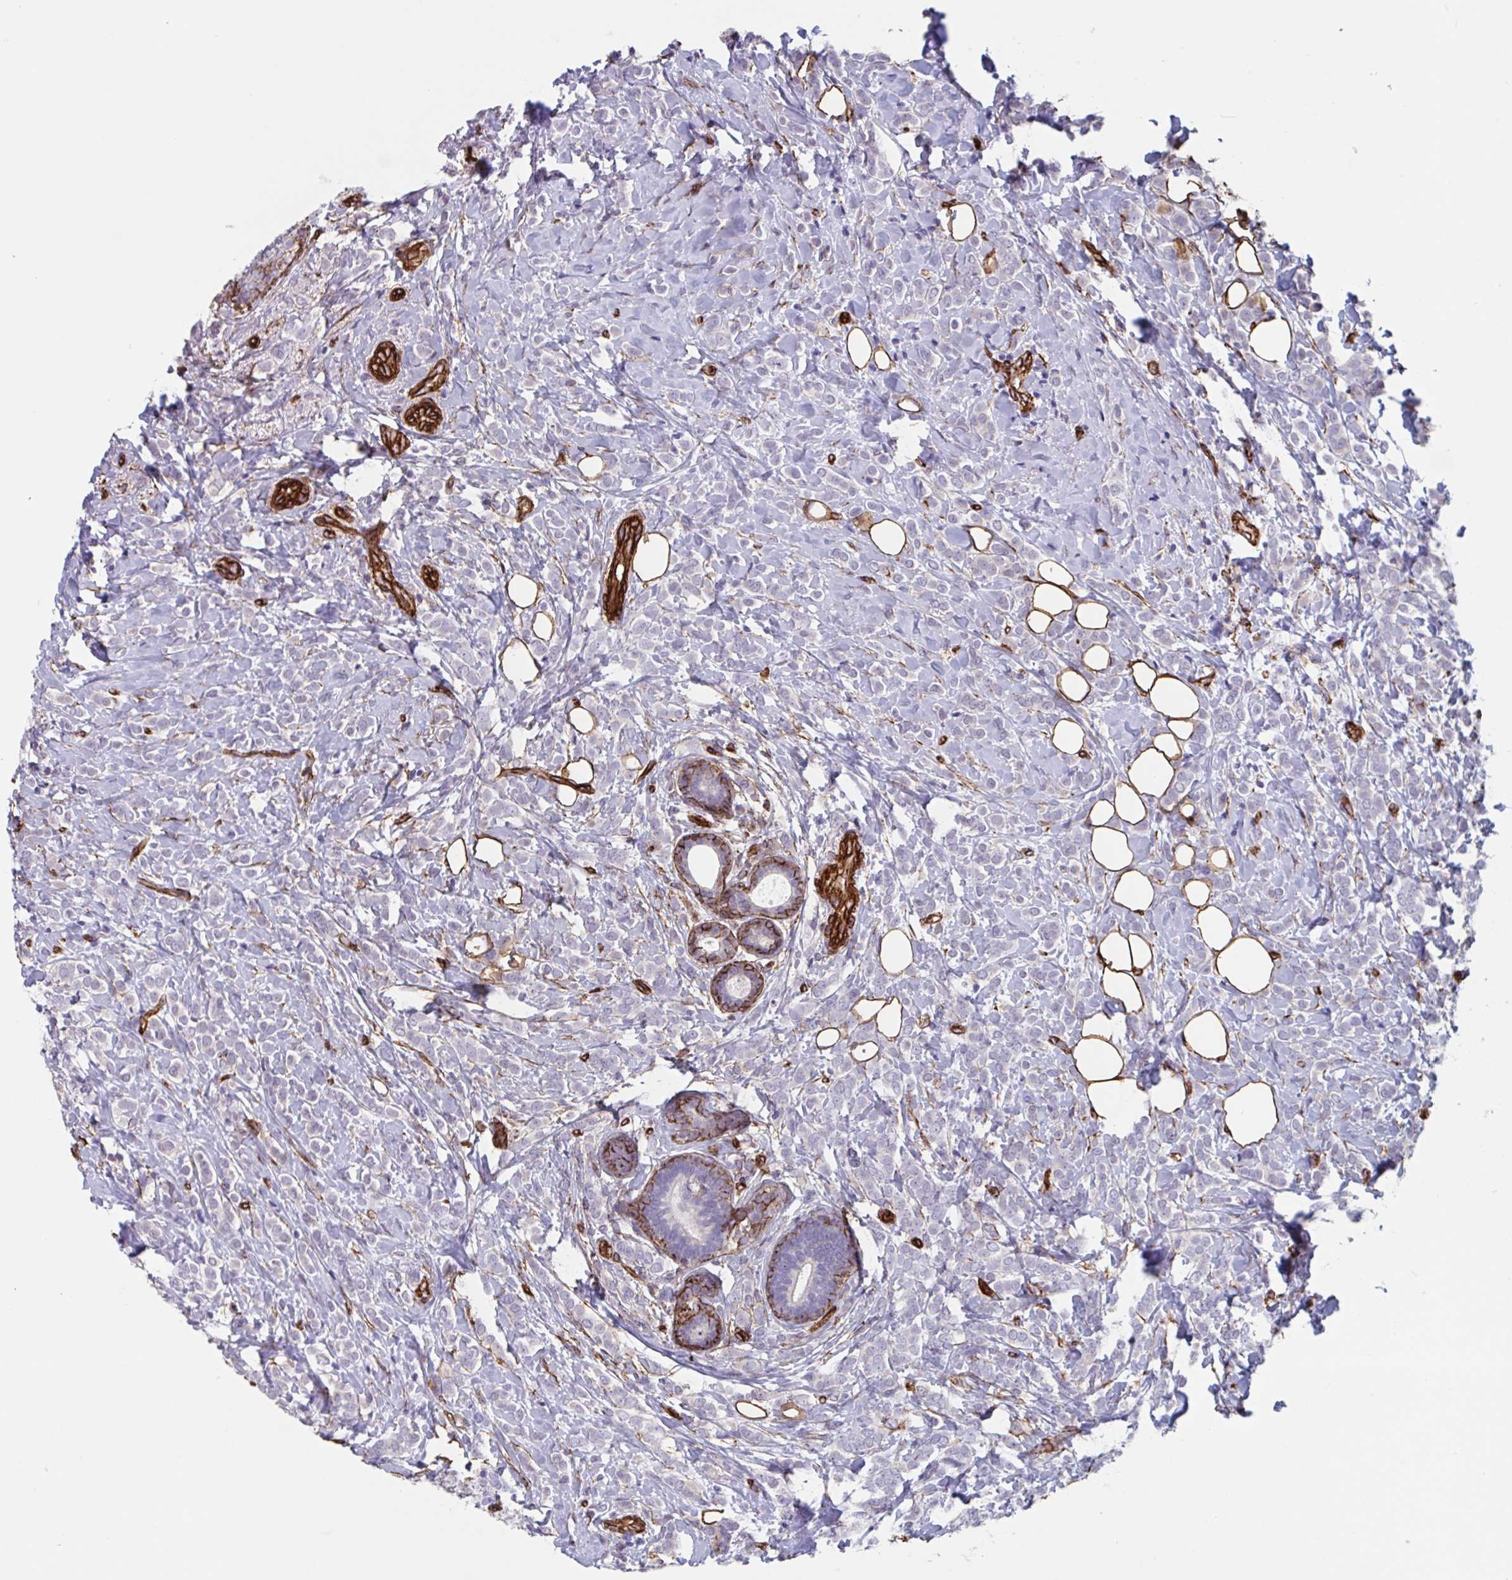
{"staining": {"intensity": "negative", "quantity": "none", "location": "none"}, "tissue": "breast cancer", "cell_type": "Tumor cells", "image_type": "cancer", "snomed": [{"axis": "morphology", "description": "Lobular carcinoma"}, {"axis": "topography", "description": "Breast"}], "caption": "Breast lobular carcinoma was stained to show a protein in brown. There is no significant positivity in tumor cells.", "gene": "CITED4", "patient": {"sex": "female", "age": 49}}